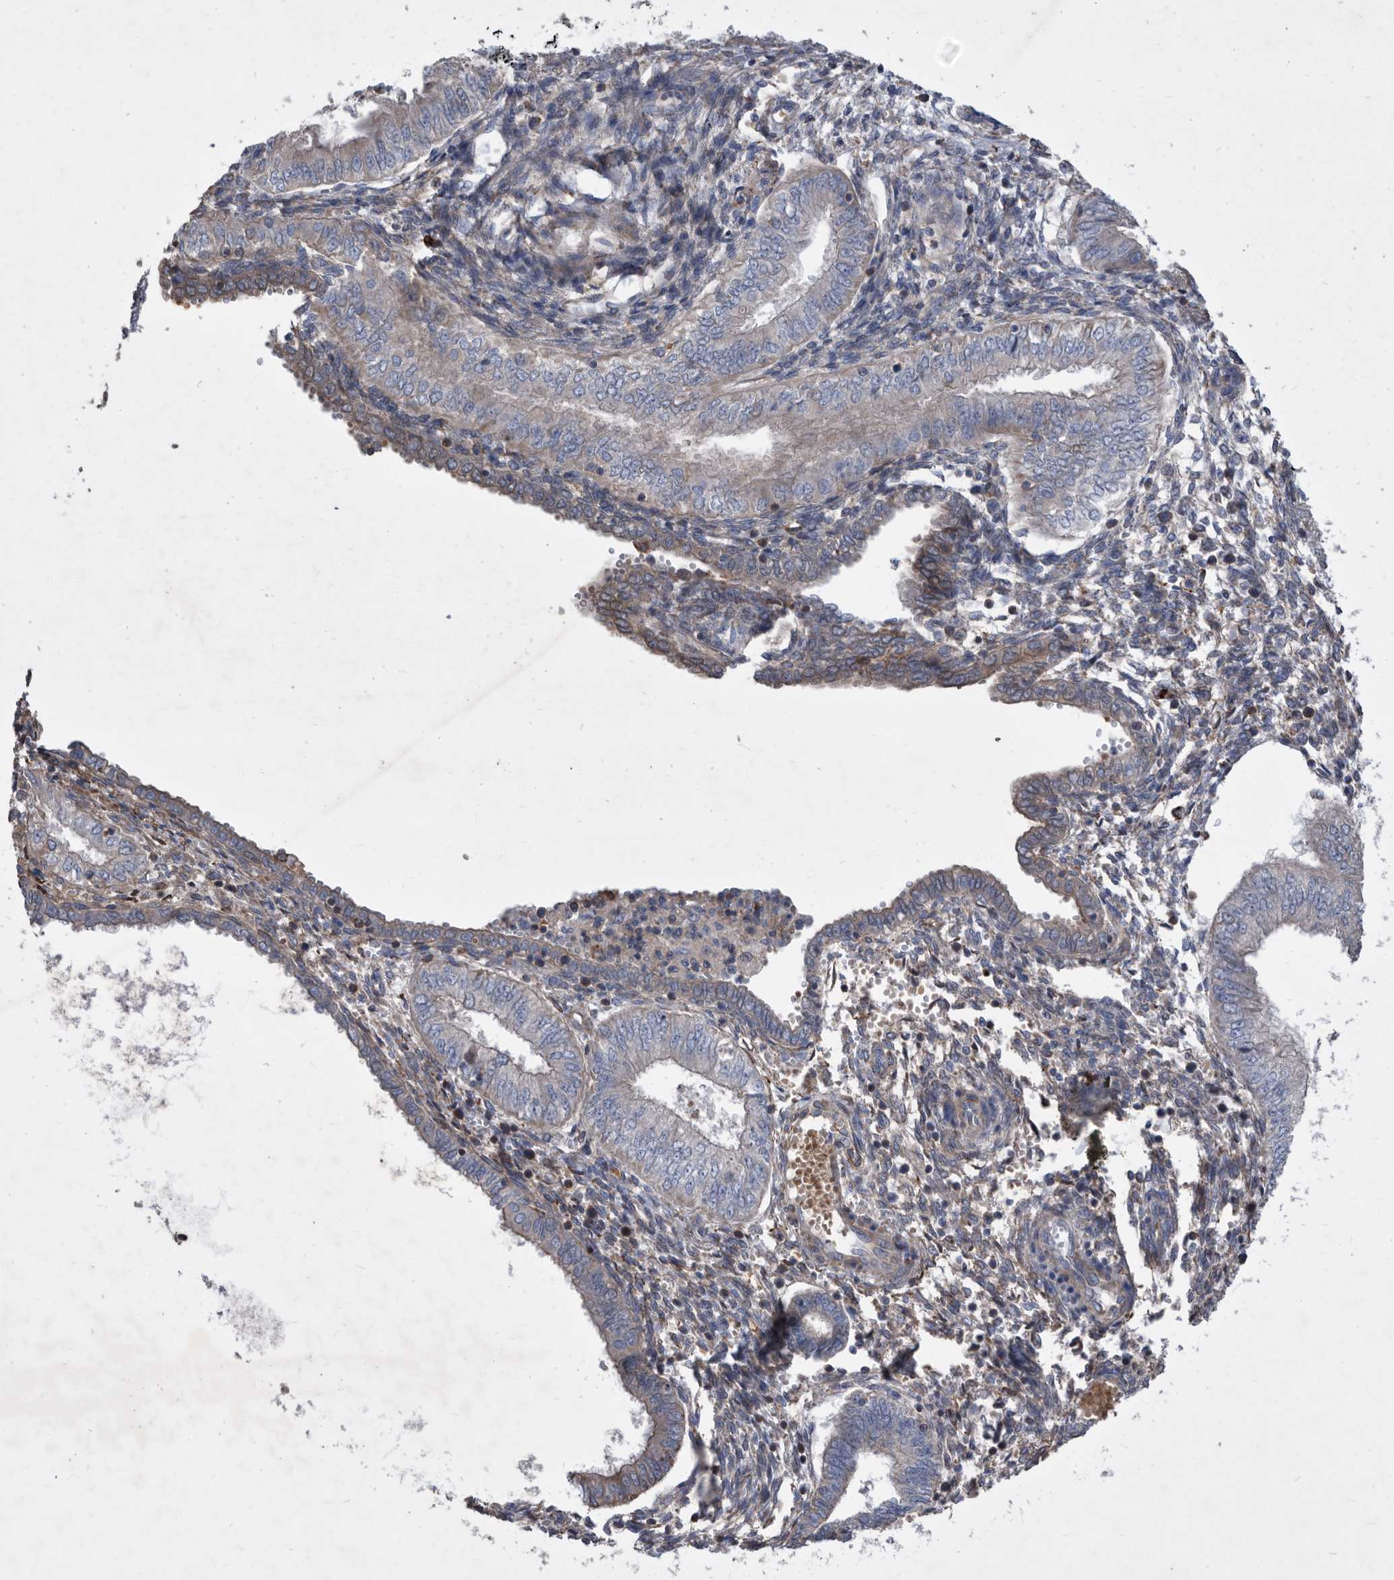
{"staining": {"intensity": "negative", "quantity": "none", "location": "none"}, "tissue": "endometrial cancer", "cell_type": "Tumor cells", "image_type": "cancer", "snomed": [{"axis": "morphology", "description": "Normal tissue, NOS"}, {"axis": "morphology", "description": "Adenocarcinoma, NOS"}, {"axis": "topography", "description": "Endometrium"}], "caption": "This is an IHC histopathology image of adenocarcinoma (endometrial). There is no staining in tumor cells.", "gene": "ATP13A3", "patient": {"sex": "female", "age": 53}}